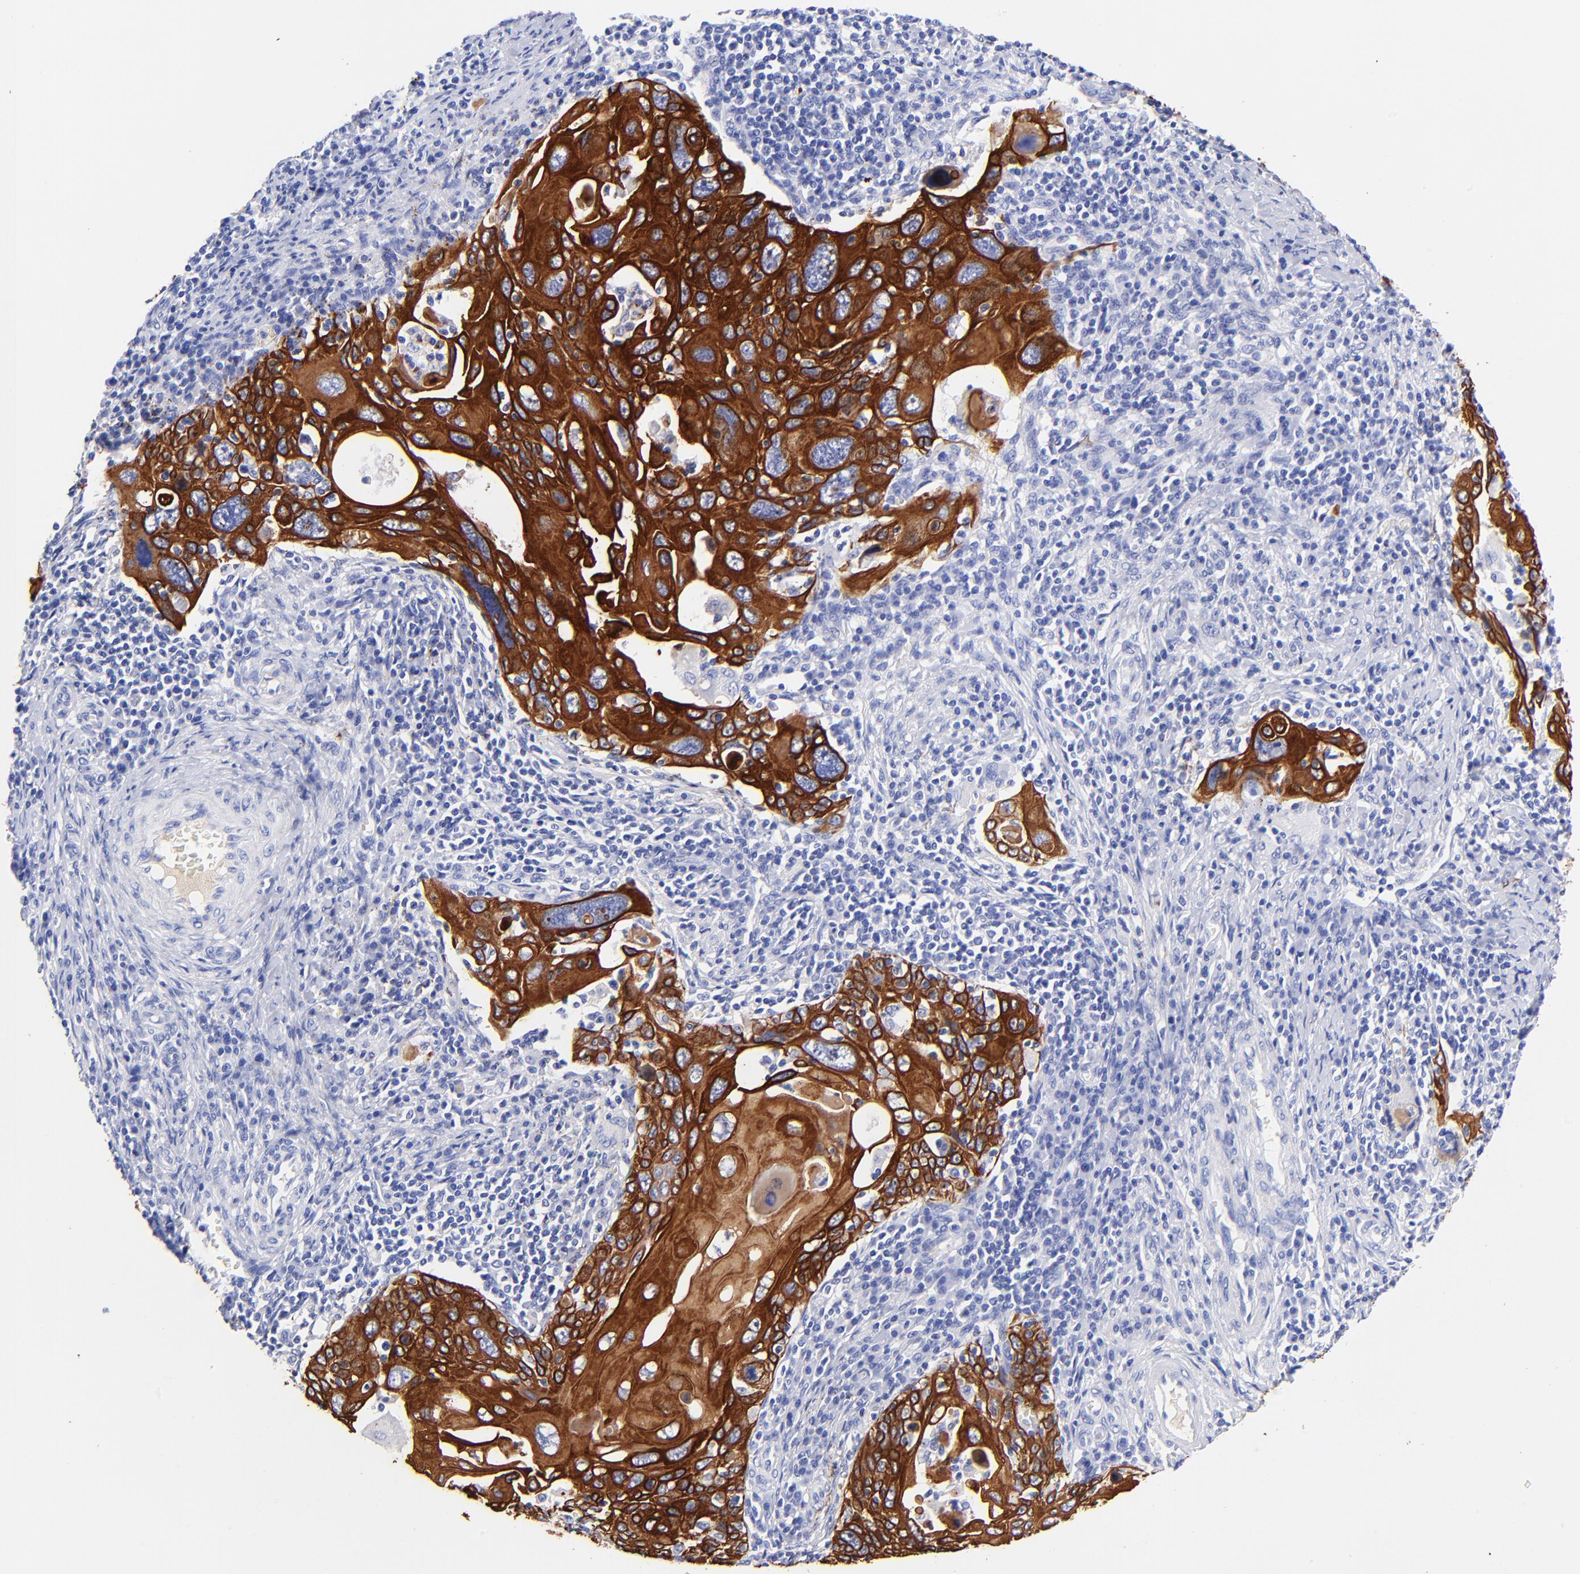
{"staining": {"intensity": "strong", "quantity": ">75%", "location": "cytoplasmic/membranous"}, "tissue": "cervical cancer", "cell_type": "Tumor cells", "image_type": "cancer", "snomed": [{"axis": "morphology", "description": "Squamous cell carcinoma, NOS"}, {"axis": "topography", "description": "Cervix"}], "caption": "Cervical cancer (squamous cell carcinoma) stained with a protein marker reveals strong staining in tumor cells.", "gene": "KRT19", "patient": {"sex": "female", "age": 54}}